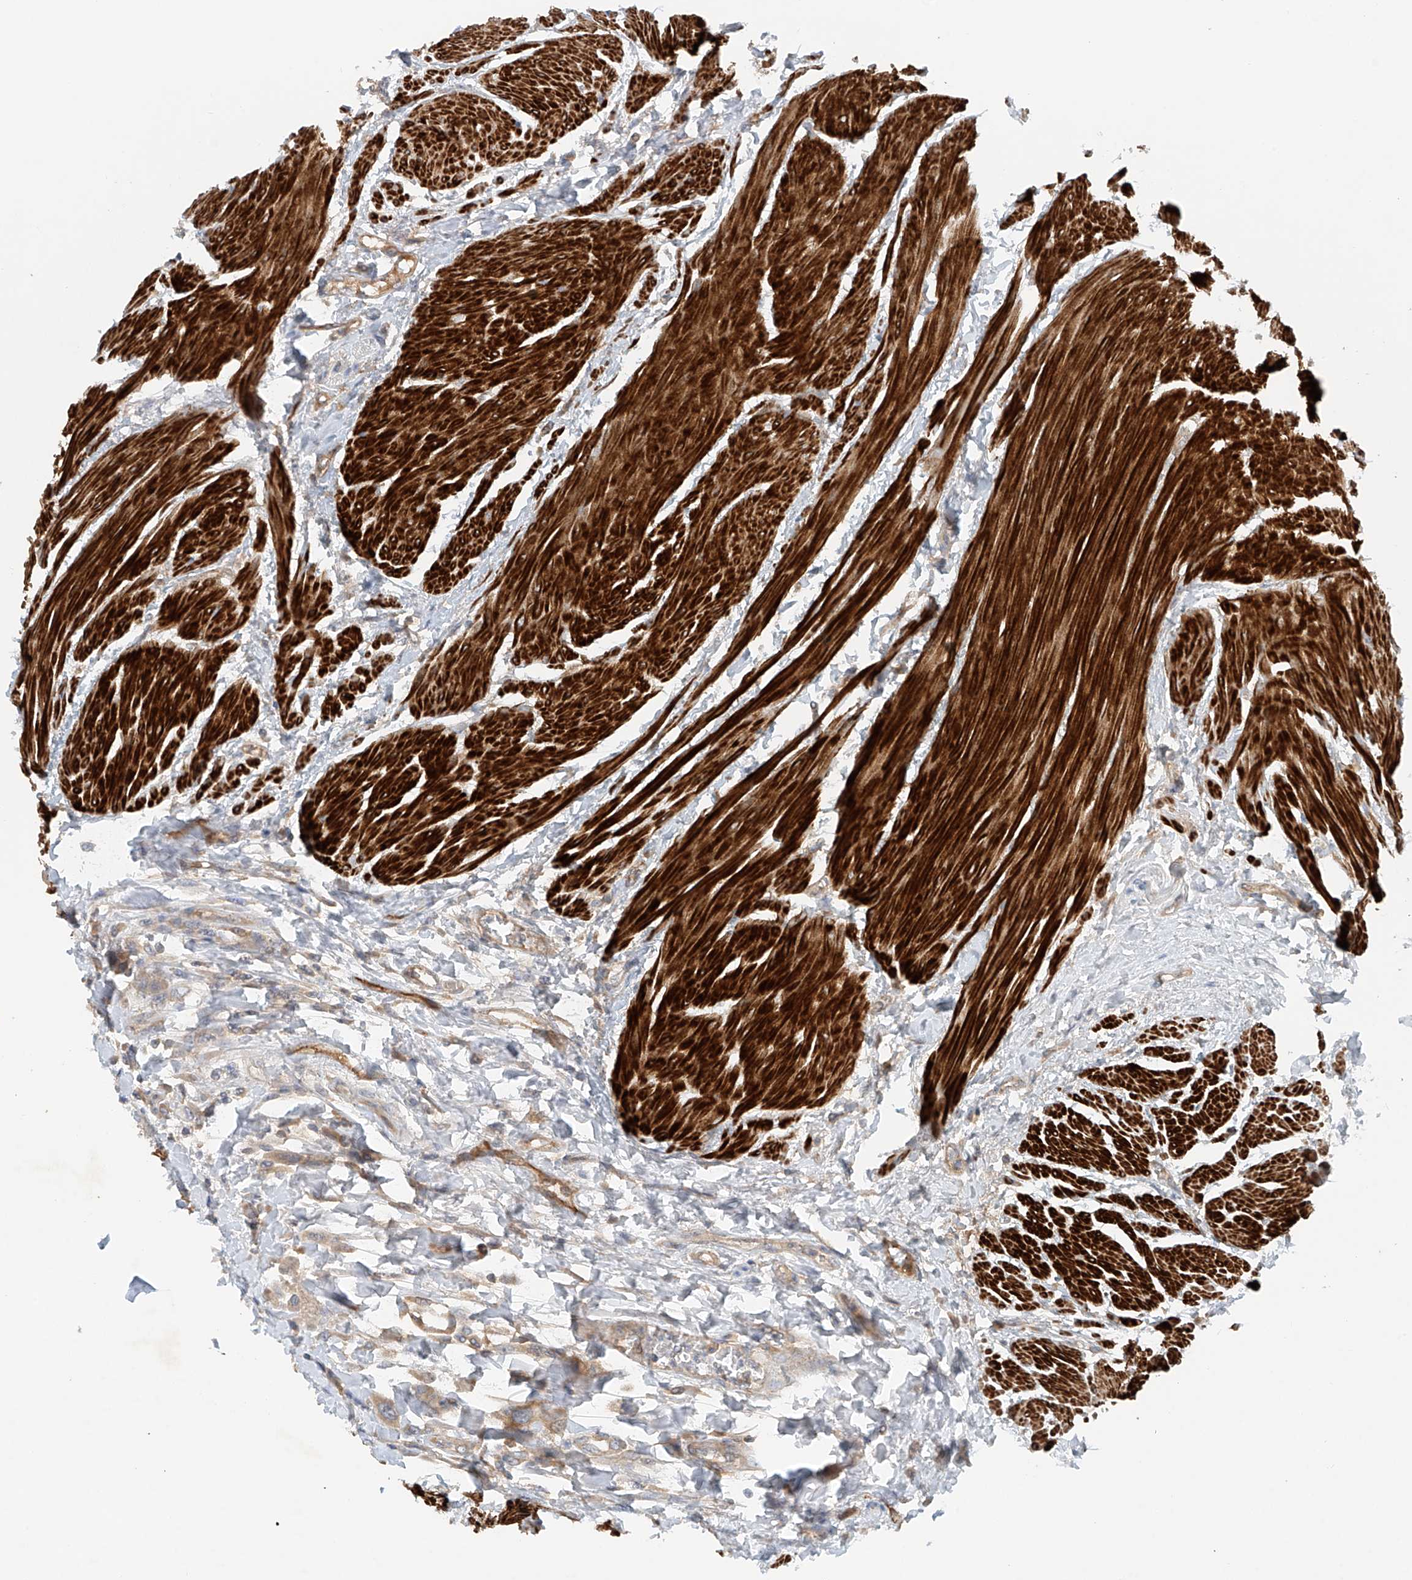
{"staining": {"intensity": "weak", "quantity": ">75%", "location": "cytoplasmic/membranous"}, "tissue": "urothelial cancer", "cell_type": "Tumor cells", "image_type": "cancer", "snomed": [{"axis": "morphology", "description": "Urothelial carcinoma, High grade"}, {"axis": "topography", "description": "Urinary bladder"}], "caption": "Protein staining of urothelial carcinoma (high-grade) tissue demonstrates weak cytoplasmic/membranous staining in approximately >75% of tumor cells. Ihc stains the protein of interest in brown and the nuclei are stained blue.", "gene": "LYRM9", "patient": {"sex": "male", "age": 50}}